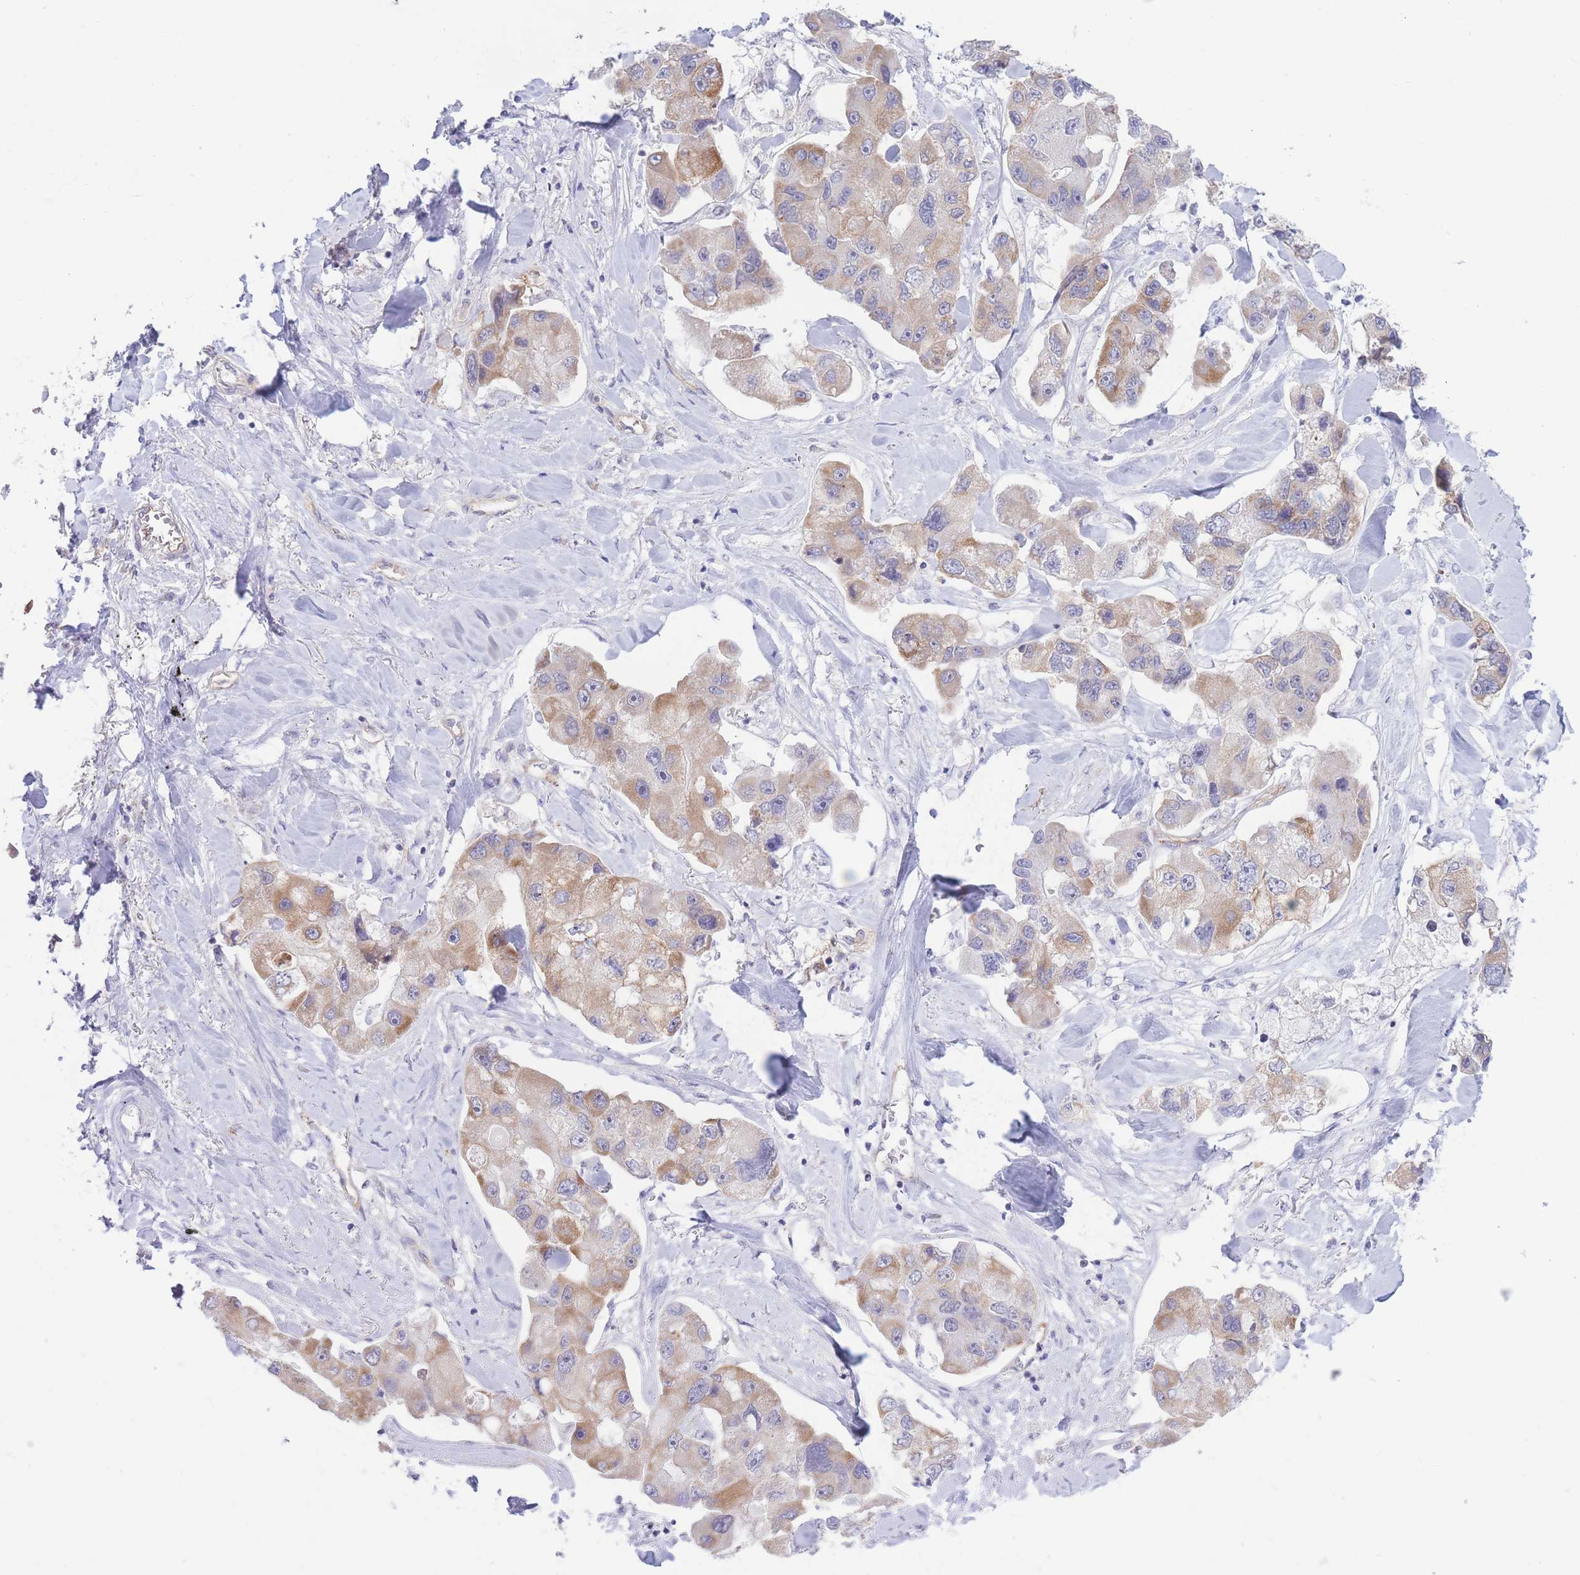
{"staining": {"intensity": "moderate", "quantity": "<25%", "location": "cytoplasmic/membranous"}, "tissue": "lung cancer", "cell_type": "Tumor cells", "image_type": "cancer", "snomed": [{"axis": "morphology", "description": "Adenocarcinoma, NOS"}, {"axis": "topography", "description": "Lung"}], "caption": "Human adenocarcinoma (lung) stained with a brown dye shows moderate cytoplasmic/membranous positive expression in approximately <25% of tumor cells.", "gene": "MRPS31", "patient": {"sex": "female", "age": 54}}